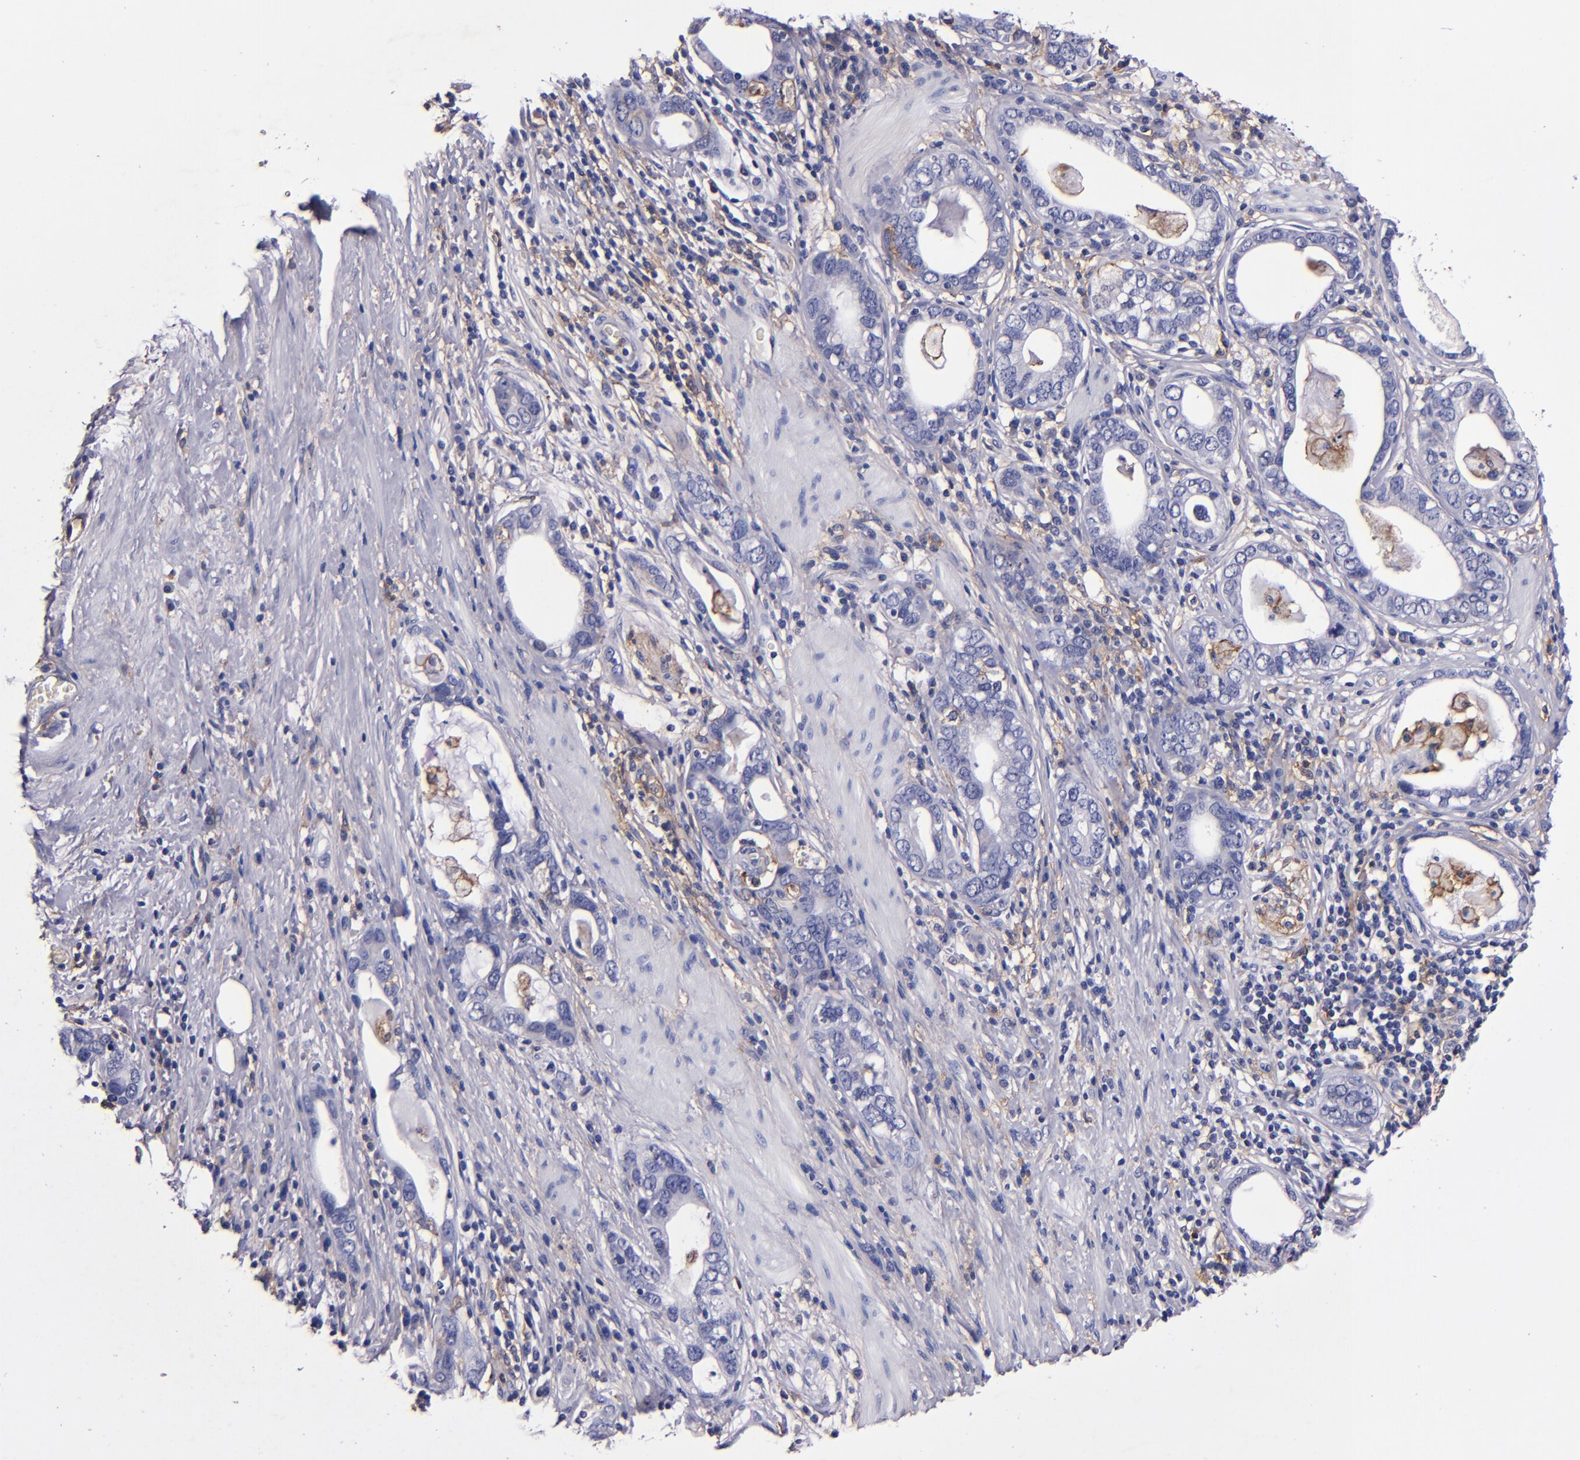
{"staining": {"intensity": "negative", "quantity": "none", "location": "none"}, "tissue": "stomach cancer", "cell_type": "Tumor cells", "image_type": "cancer", "snomed": [{"axis": "morphology", "description": "Adenocarcinoma, NOS"}, {"axis": "topography", "description": "Stomach, lower"}], "caption": "Immunohistochemical staining of human stomach cancer (adenocarcinoma) shows no significant expression in tumor cells. (Immunohistochemistry (ihc), brightfield microscopy, high magnification).", "gene": "SIRPA", "patient": {"sex": "female", "age": 93}}